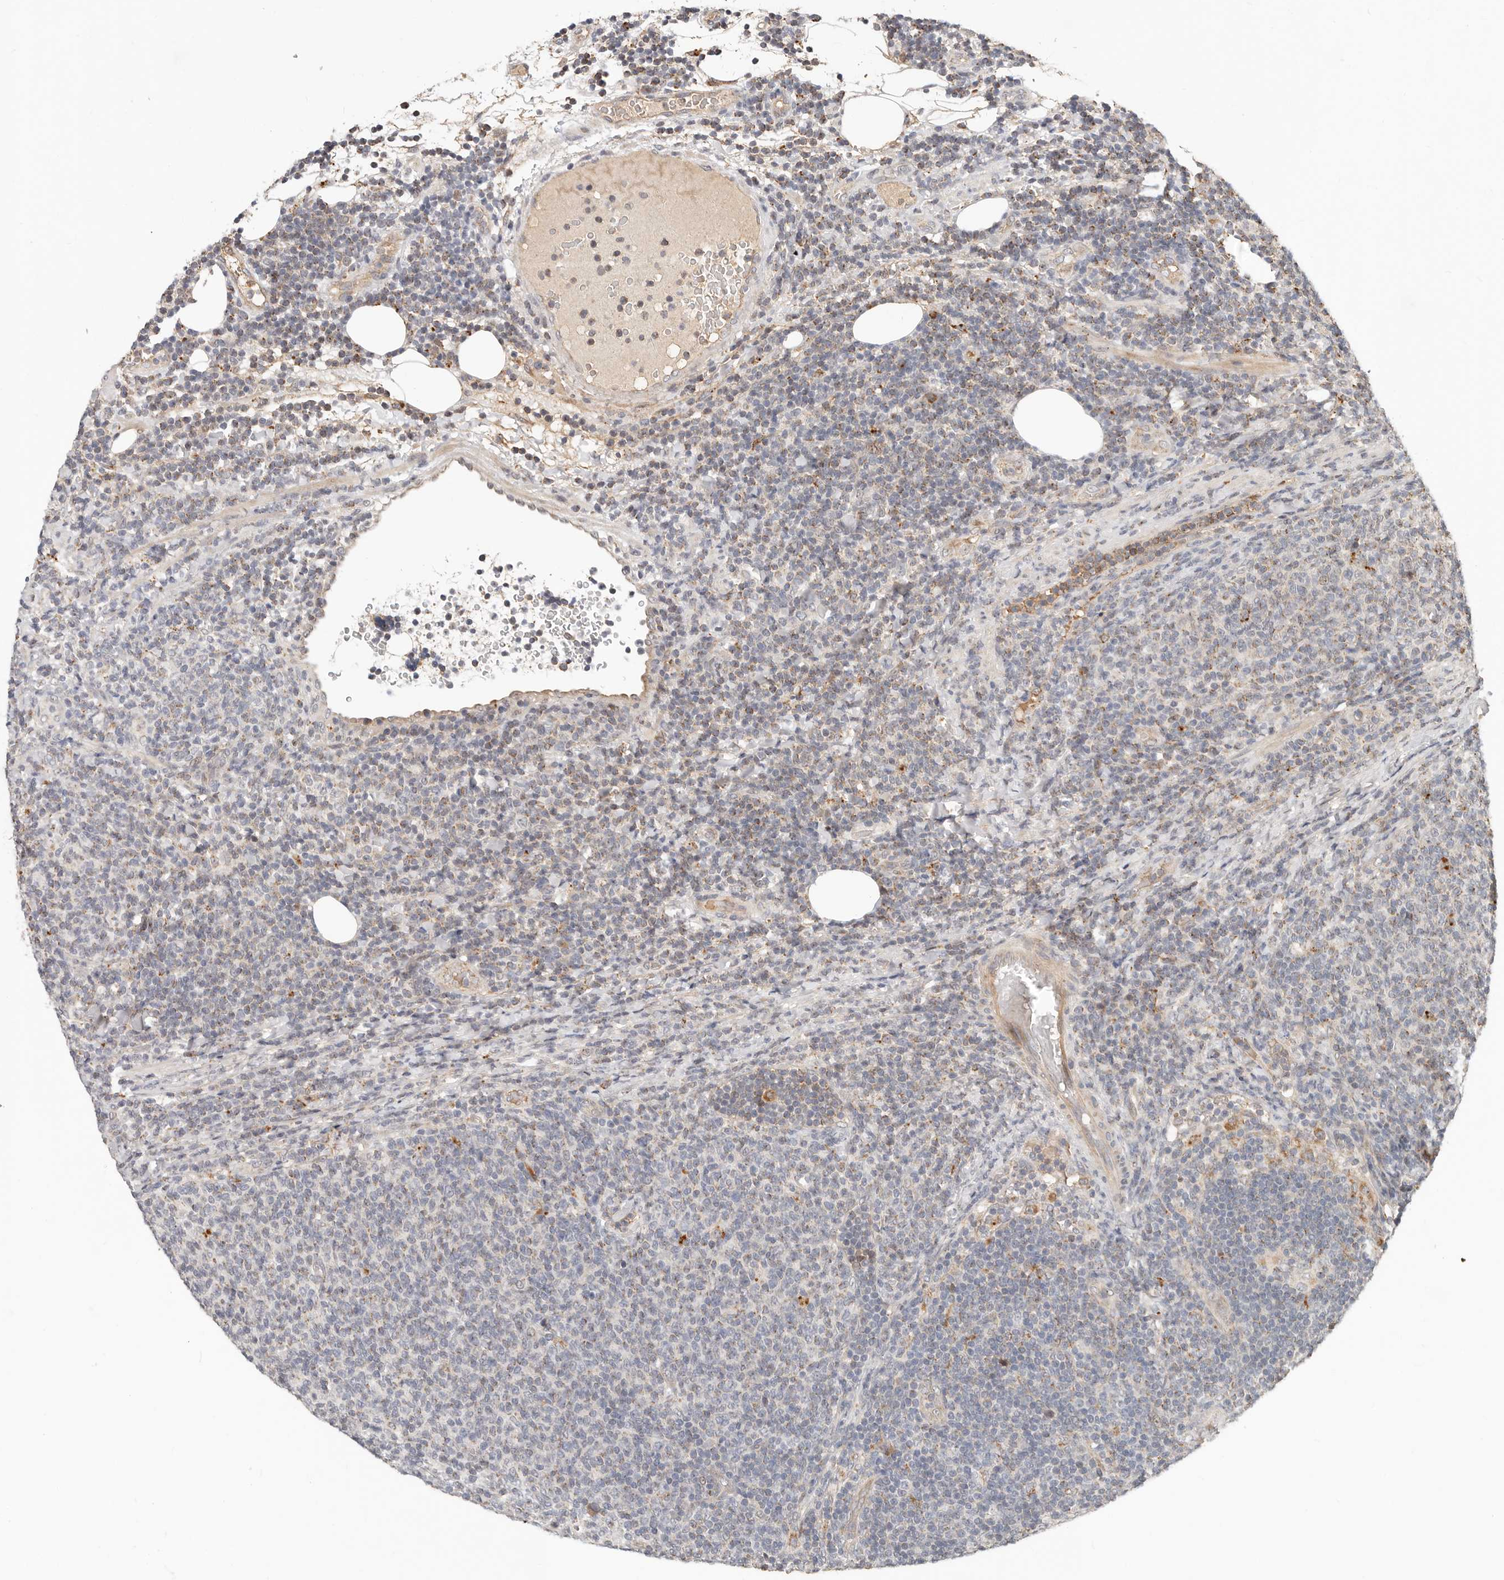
{"staining": {"intensity": "negative", "quantity": "none", "location": "none"}, "tissue": "lymphoma", "cell_type": "Tumor cells", "image_type": "cancer", "snomed": [{"axis": "morphology", "description": "Malignant lymphoma, non-Hodgkin's type, Low grade"}, {"axis": "topography", "description": "Lymph node"}], "caption": "A micrograph of low-grade malignant lymphoma, non-Hodgkin's type stained for a protein displays no brown staining in tumor cells.", "gene": "ZRANB1", "patient": {"sex": "male", "age": 66}}